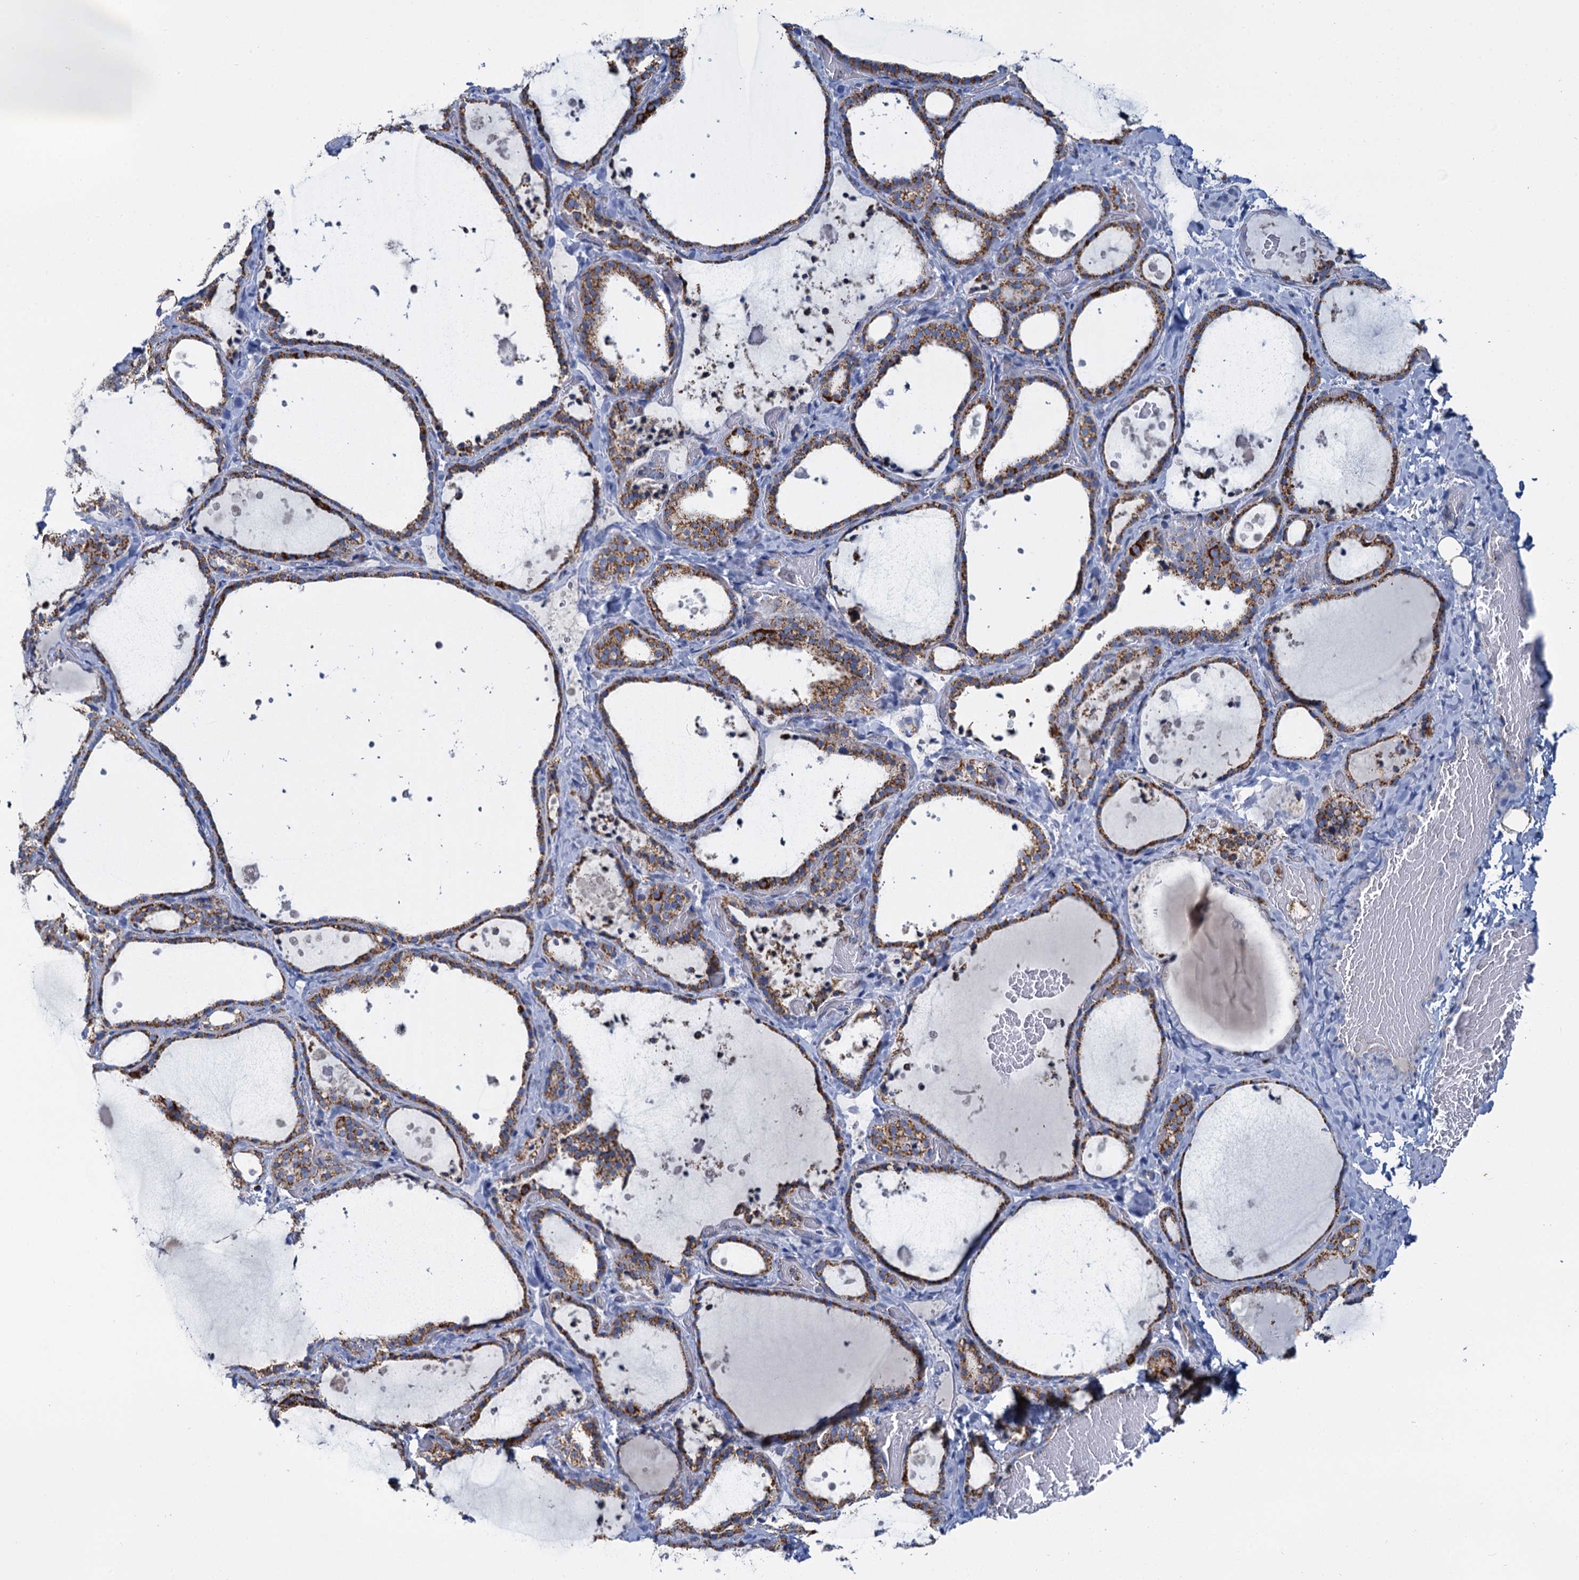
{"staining": {"intensity": "moderate", "quantity": ">75%", "location": "cytoplasmic/membranous"}, "tissue": "thyroid gland", "cell_type": "Glandular cells", "image_type": "normal", "snomed": [{"axis": "morphology", "description": "Normal tissue, NOS"}, {"axis": "topography", "description": "Thyroid gland"}], "caption": "DAB immunohistochemical staining of benign thyroid gland displays moderate cytoplasmic/membranous protein expression in approximately >75% of glandular cells. The protein of interest is shown in brown color, while the nuclei are stained blue.", "gene": "CCP110", "patient": {"sex": "female", "age": 44}}